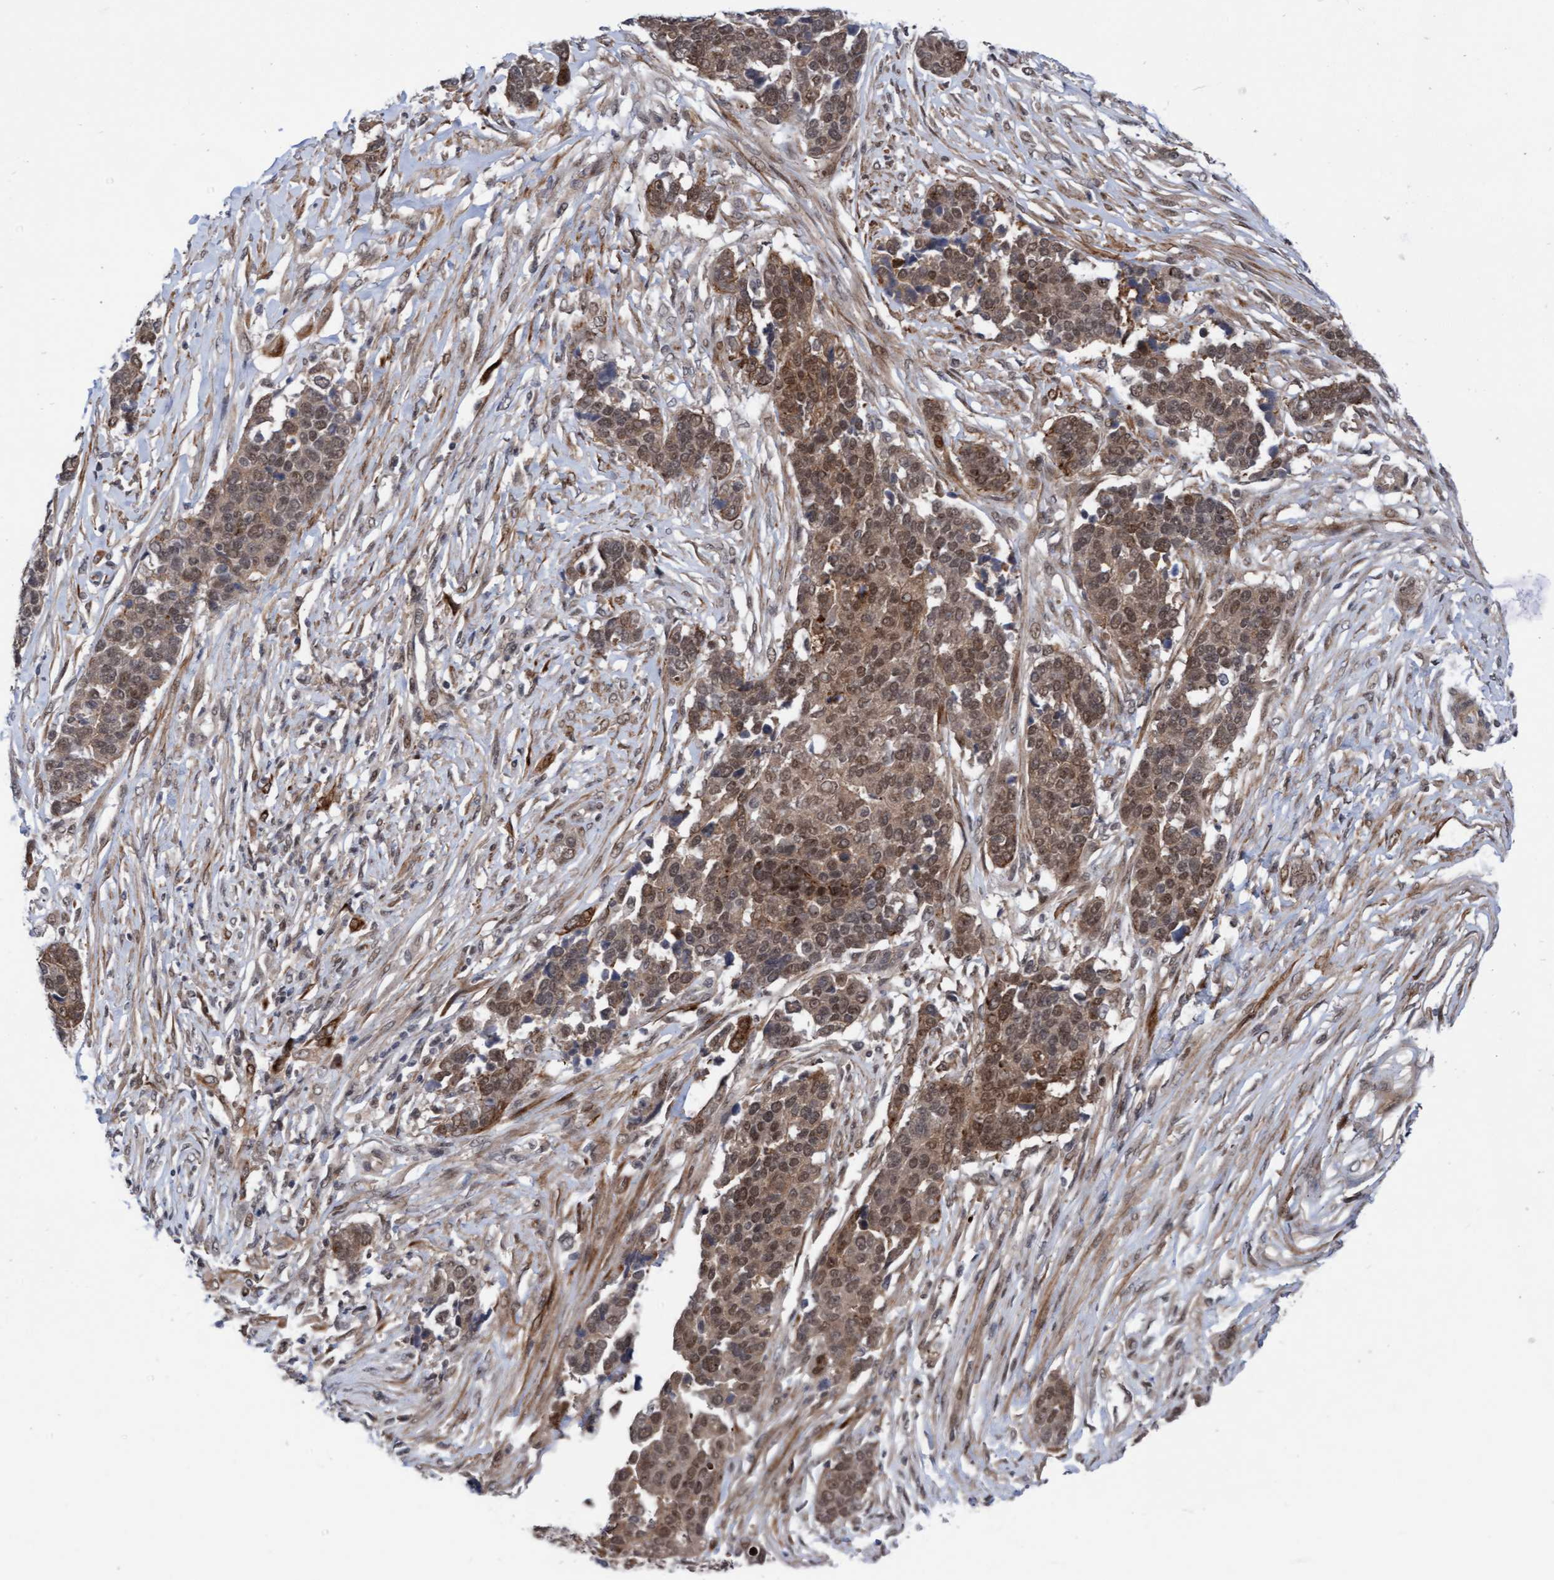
{"staining": {"intensity": "weak", "quantity": ">75%", "location": "cytoplasmic/membranous,nuclear"}, "tissue": "ovarian cancer", "cell_type": "Tumor cells", "image_type": "cancer", "snomed": [{"axis": "morphology", "description": "Cystadenocarcinoma, serous, NOS"}, {"axis": "topography", "description": "Ovary"}], "caption": "Immunohistochemistry (IHC) image of neoplastic tissue: human ovarian serous cystadenocarcinoma stained using immunohistochemistry (IHC) displays low levels of weak protein expression localized specifically in the cytoplasmic/membranous and nuclear of tumor cells, appearing as a cytoplasmic/membranous and nuclear brown color.", "gene": "RAP1GAP2", "patient": {"sex": "female", "age": 44}}